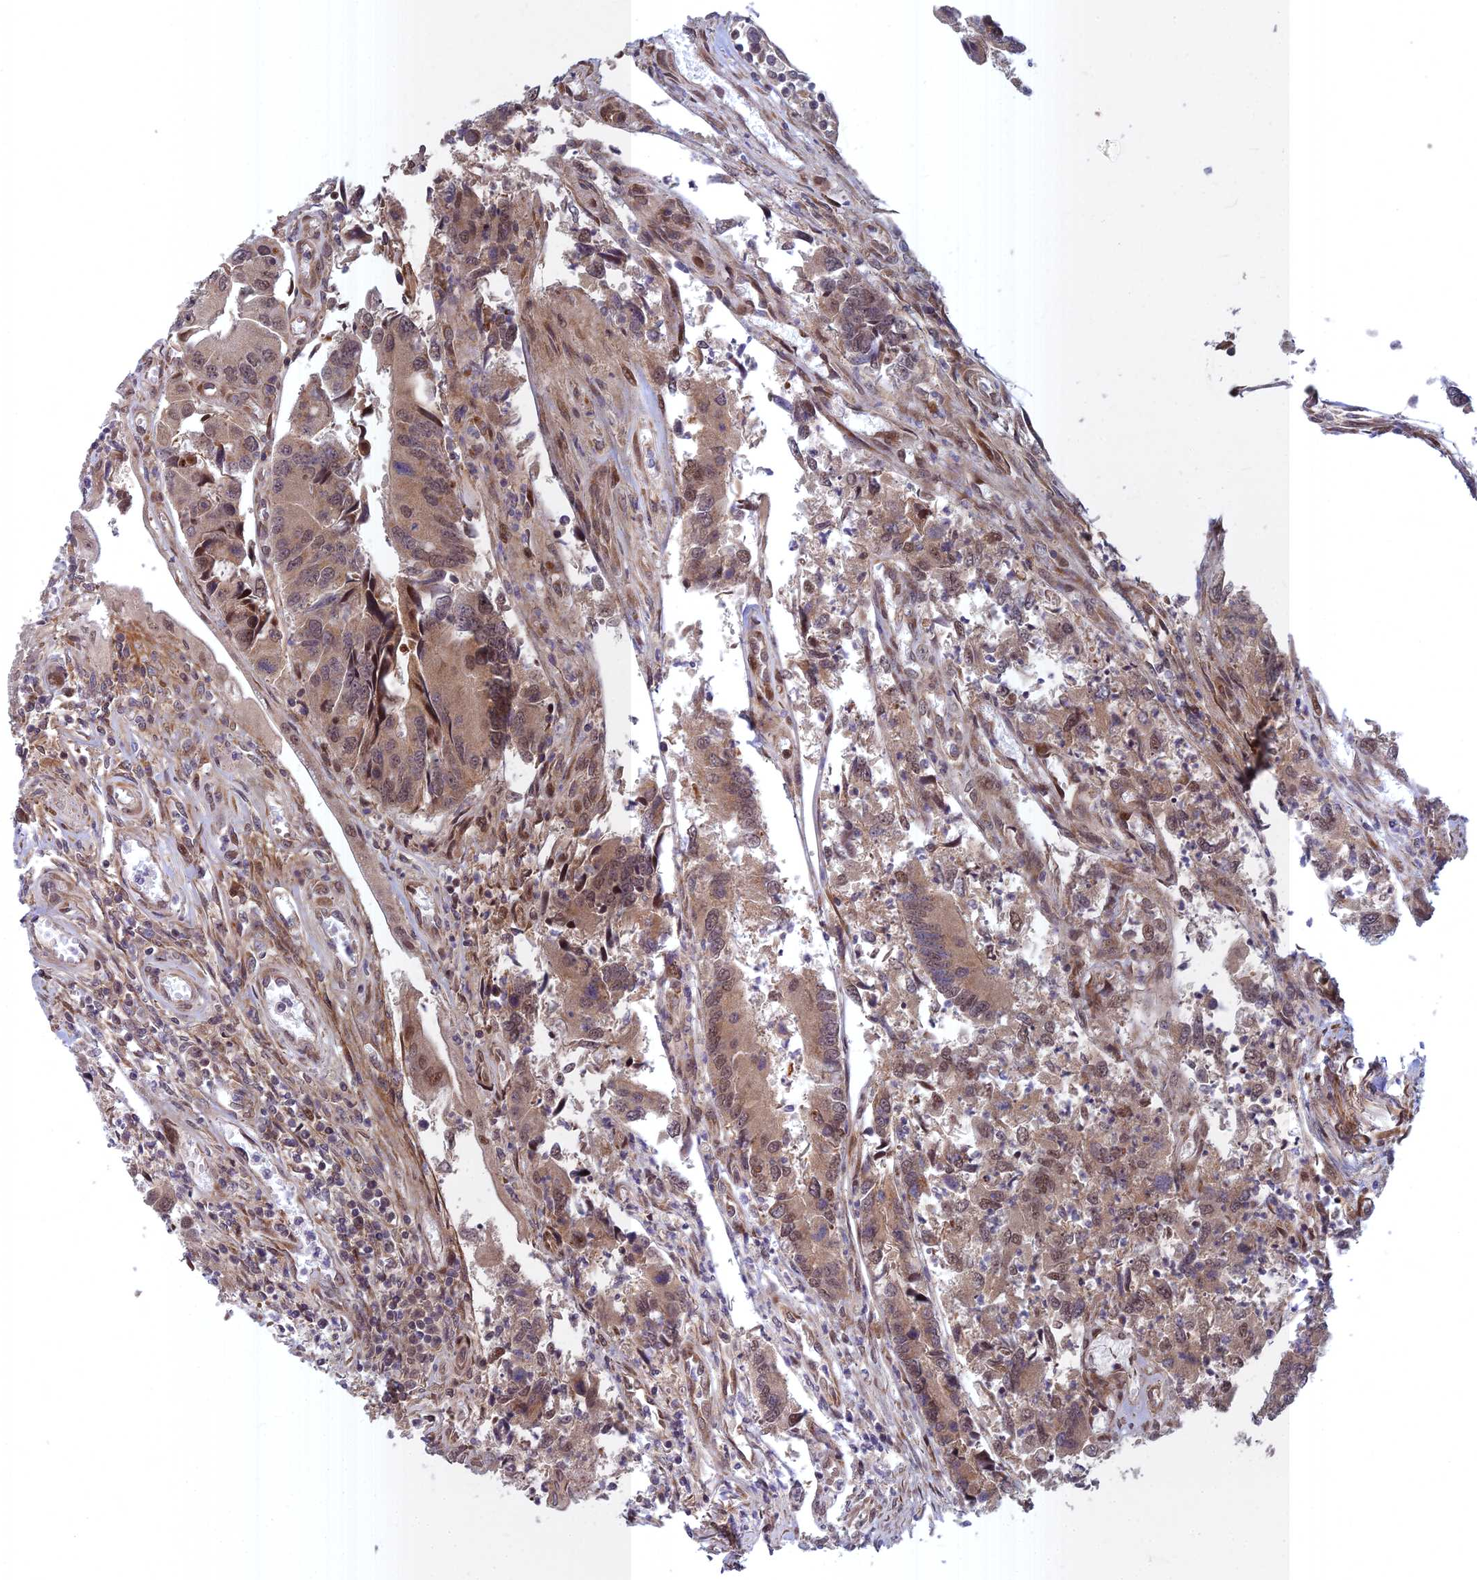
{"staining": {"intensity": "moderate", "quantity": ">75%", "location": "cytoplasmic/membranous,nuclear"}, "tissue": "colorectal cancer", "cell_type": "Tumor cells", "image_type": "cancer", "snomed": [{"axis": "morphology", "description": "Adenocarcinoma, NOS"}, {"axis": "topography", "description": "Colon"}], "caption": "Protein analysis of colorectal cancer tissue reveals moderate cytoplasmic/membranous and nuclear expression in about >75% of tumor cells.", "gene": "COMMD2", "patient": {"sex": "female", "age": 67}}